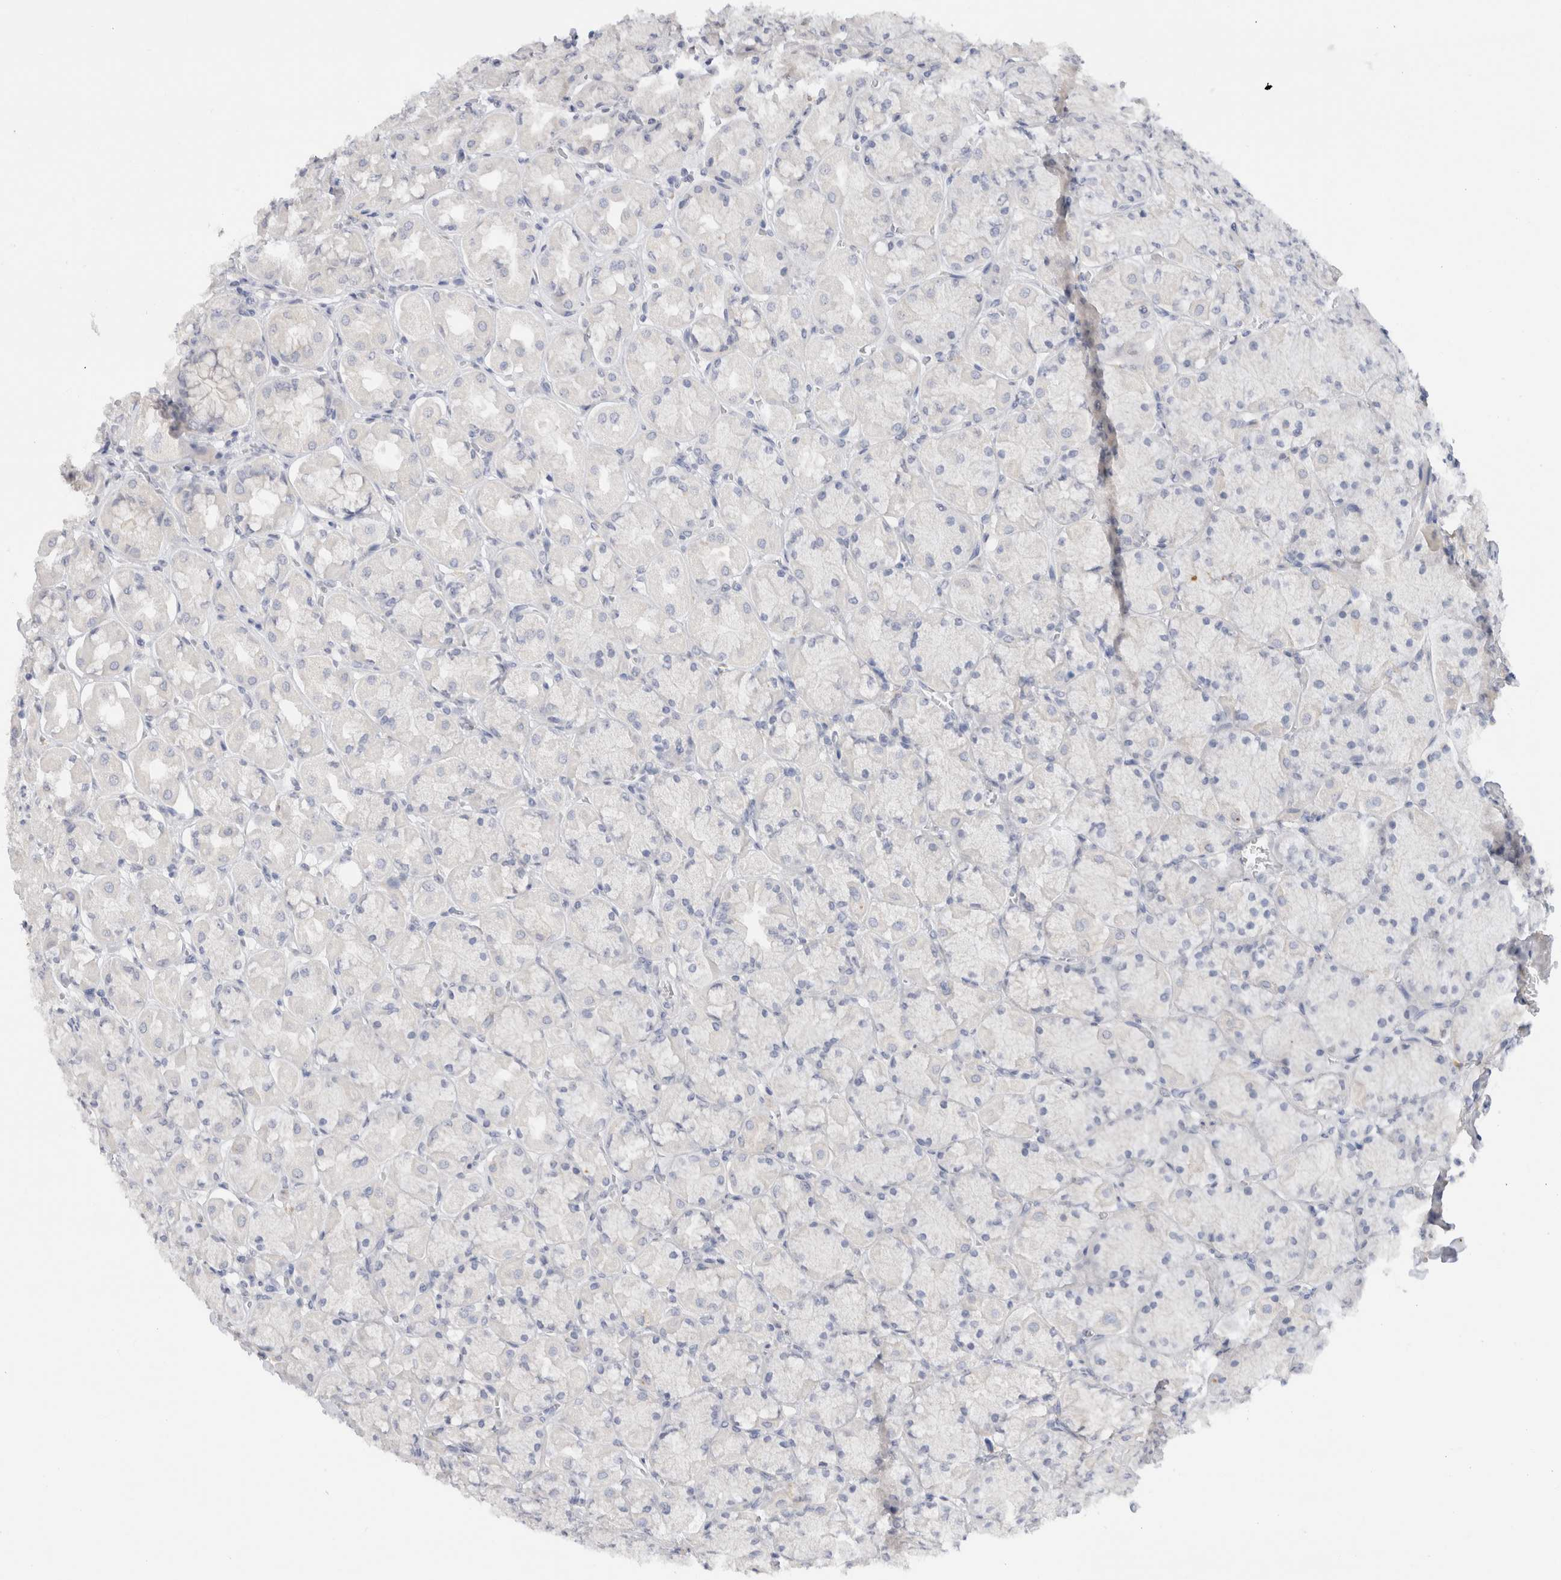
{"staining": {"intensity": "negative", "quantity": "none", "location": "none"}, "tissue": "stomach", "cell_type": "Glandular cells", "image_type": "normal", "snomed": [{"axis": "morphology", "description": "Normal tissue, NOS"}, {"axis": "topography", "description": "Stomach, upper"}], "caption": "Micrograph shows no protein positivity in glandular cells of normal stomach. (Stains: DAB IHC with hematoxylin counter stain, Microscopy: brightfield microscopy at high magnification).", "gene": "ADAM30", "patient": {"sex": "female", "age": 56}}